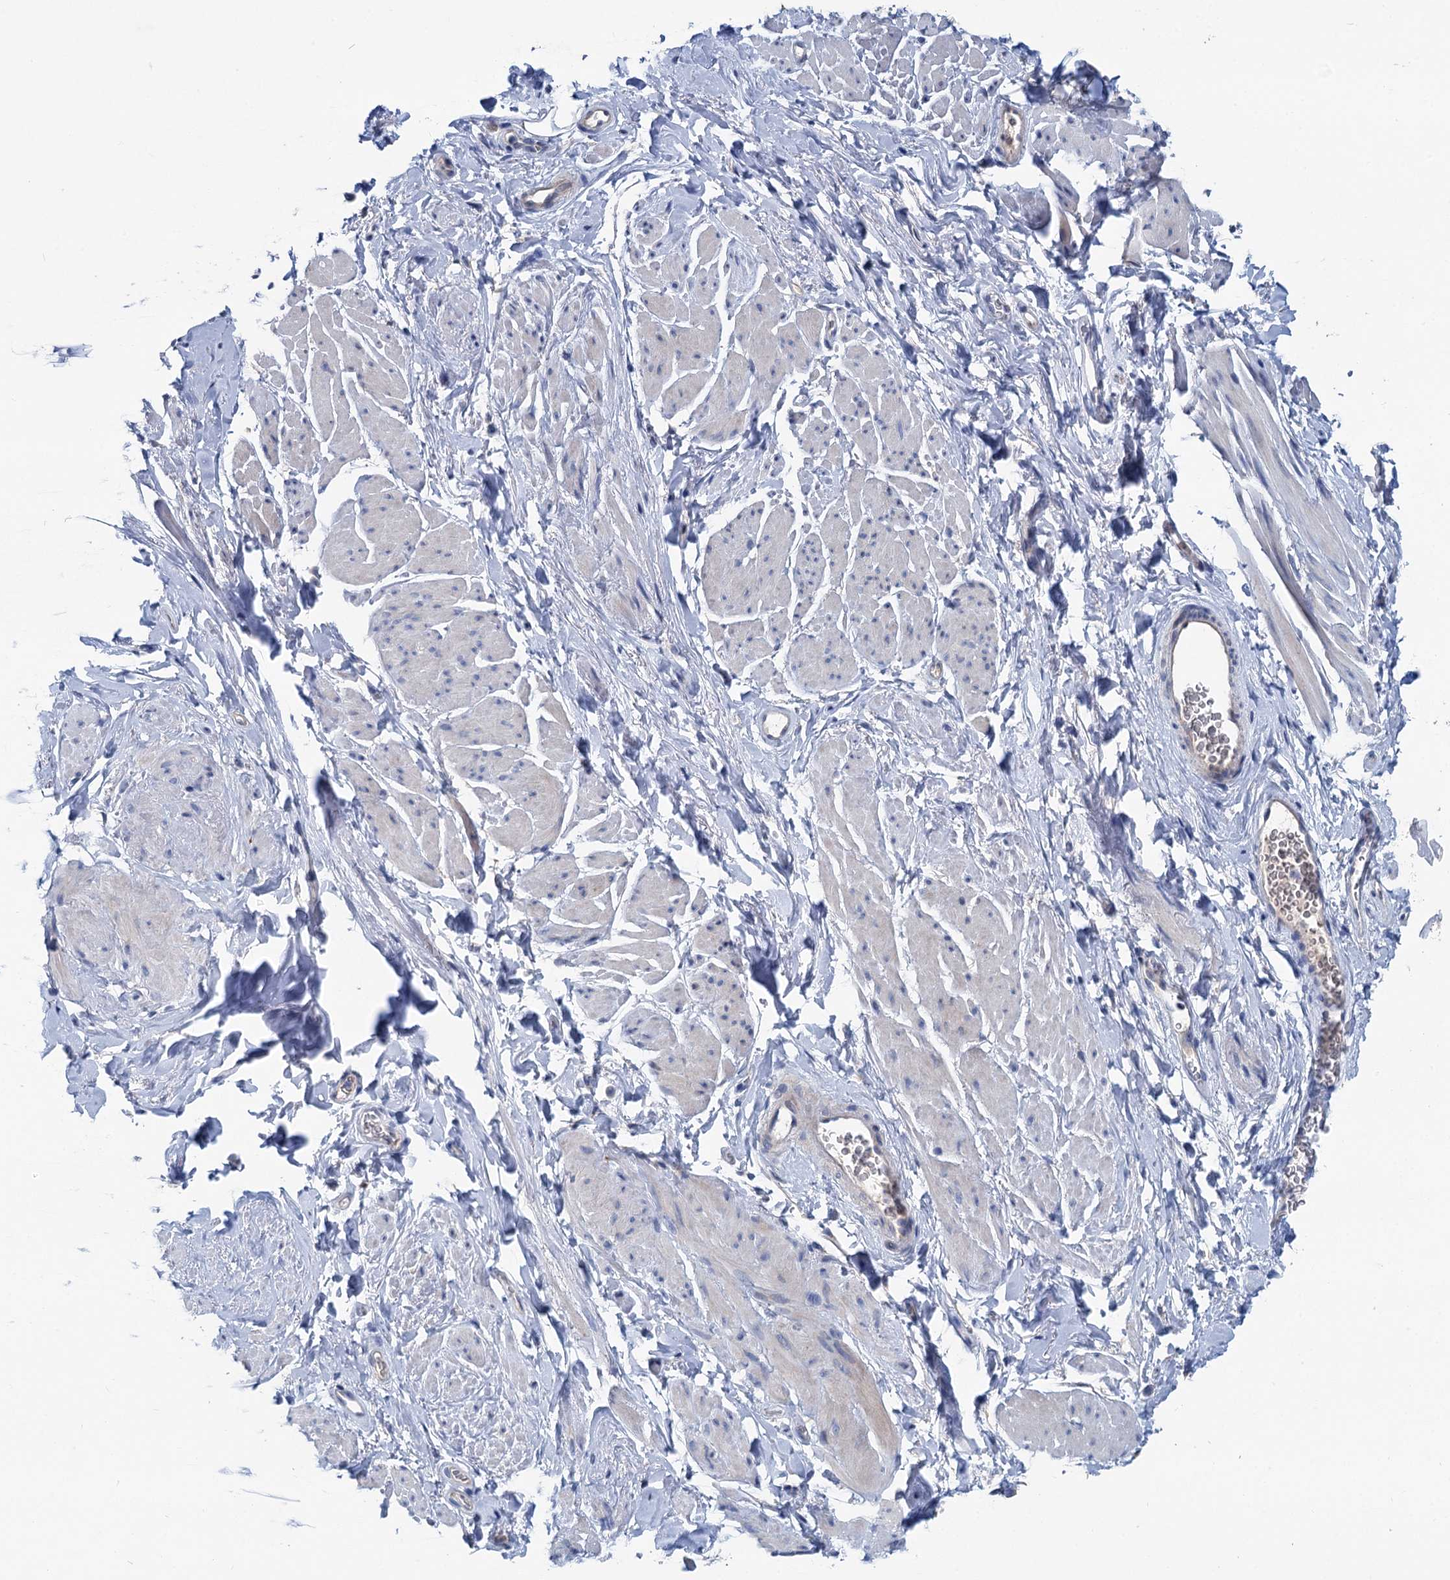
{"staining": {"intensity": "negative", "quantity": "none", "location": "none"}, "tissue": "smooth muscle", "cell_type": "Smooth muscle cells", "image_type": "normal", "snomed": [{"axis": "morphology", "description": "Normal tissue, NOS"}, {"axis": "topography", "description": "Smooth muscle"}, {"axis": "topography", "description": "Peripheral nerve tissue"}], "caption": "An IHC image of normal smooth muscle is shown. There is no staining in smooth muscle cells of smooth muscle.", "gene": "CHDH", "patient": {"sex": "male", "age": 69}}